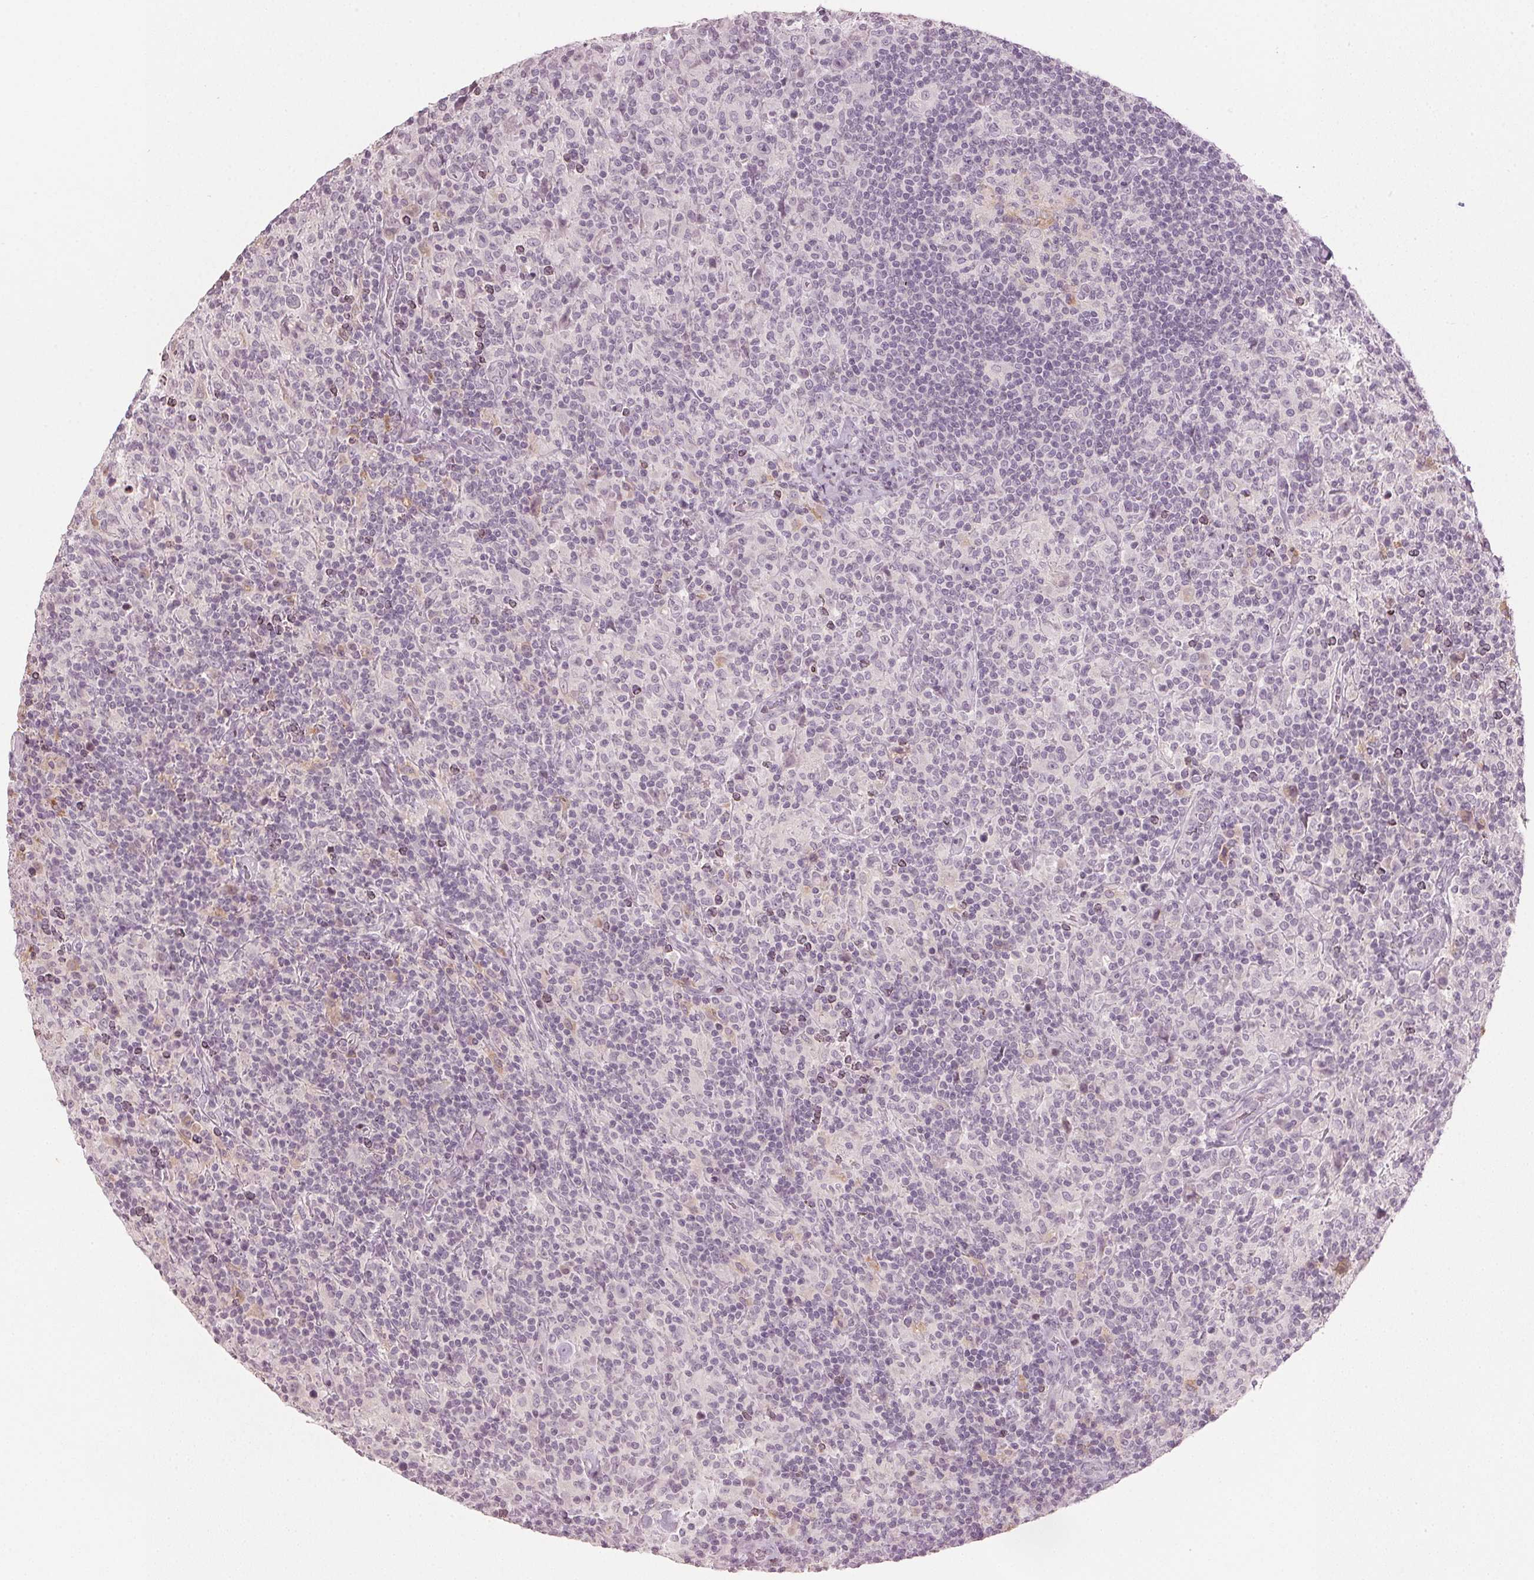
{"staining": {"intensity": "negative", "quantity": "none", "location": "none"}, "tissue": "lymphoma", "cell_type": "Tumor cells", "image_type": "cancer", "snomed": [{"axis": "morphology", "description": "Hodgkin's disease, NOS"}, {"axis": "topography", "description": "Lymph node"}], "caption": "Hodgkin's disease was stained to show a protein in brown. There is no significant expression in tumor cells.", "gene": "SFRP4", "patient": {"sex": "male", "age": 70}}